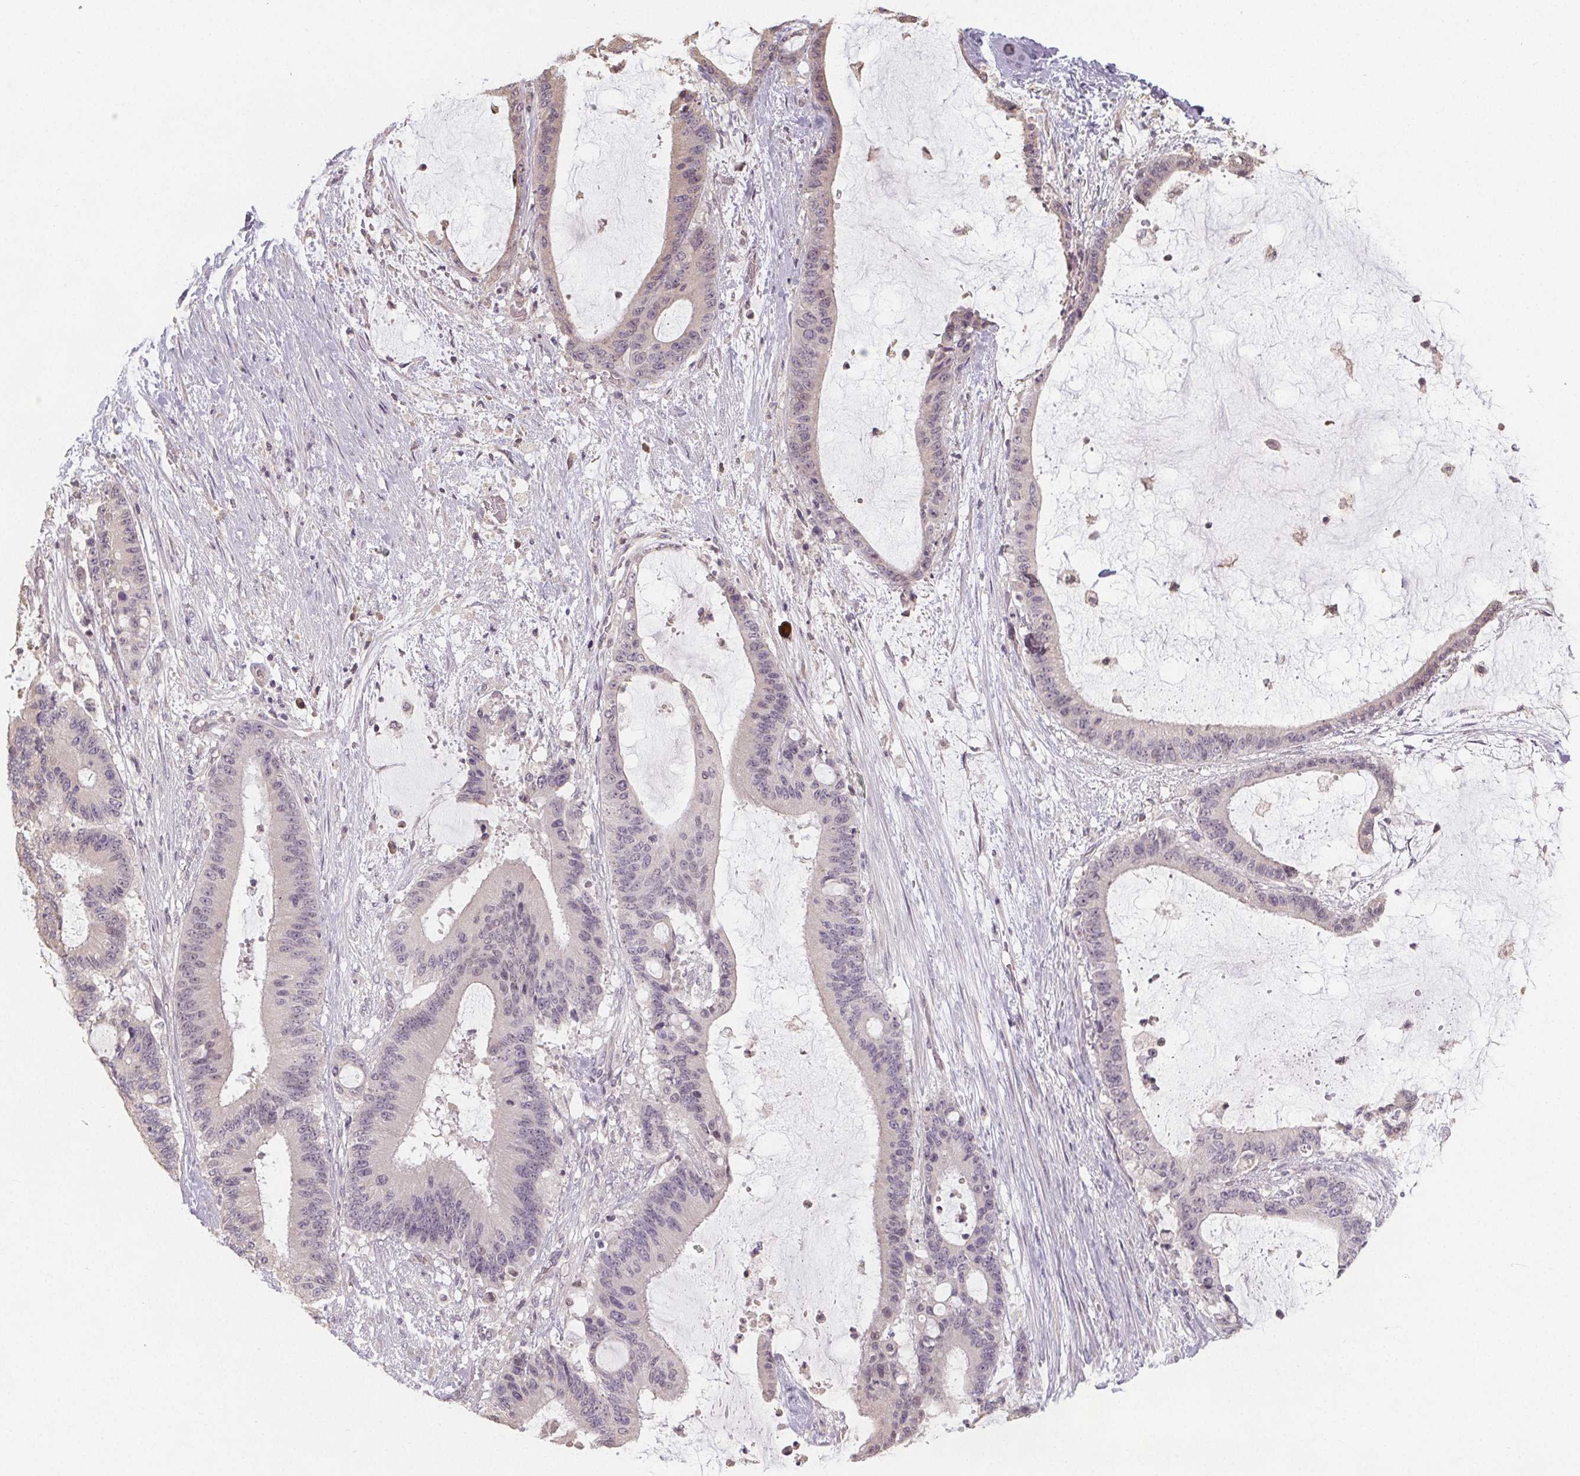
{"staining": {"intensity": "negative", "quantity": "none", "location": "none"}, "tissue": "liver cancer", "cell_type": "Tumor cells", "image_type": "cancer", "snomed": [{"axis": "morphology", "description": "Normal tissue, NOS"}, {"axis": "morphology", "description": "Cholangiocarcinoma"}, {"axis": "topography", "description": "Liver"}, {"axis": "topography", "description": "Peripheral nerve tissue"}], "caption": "Tumor cells are negative for brown protein staining in liver cancer.", "gene": "SLC26A2", "patient": {"sex": "female", "age": 73}}